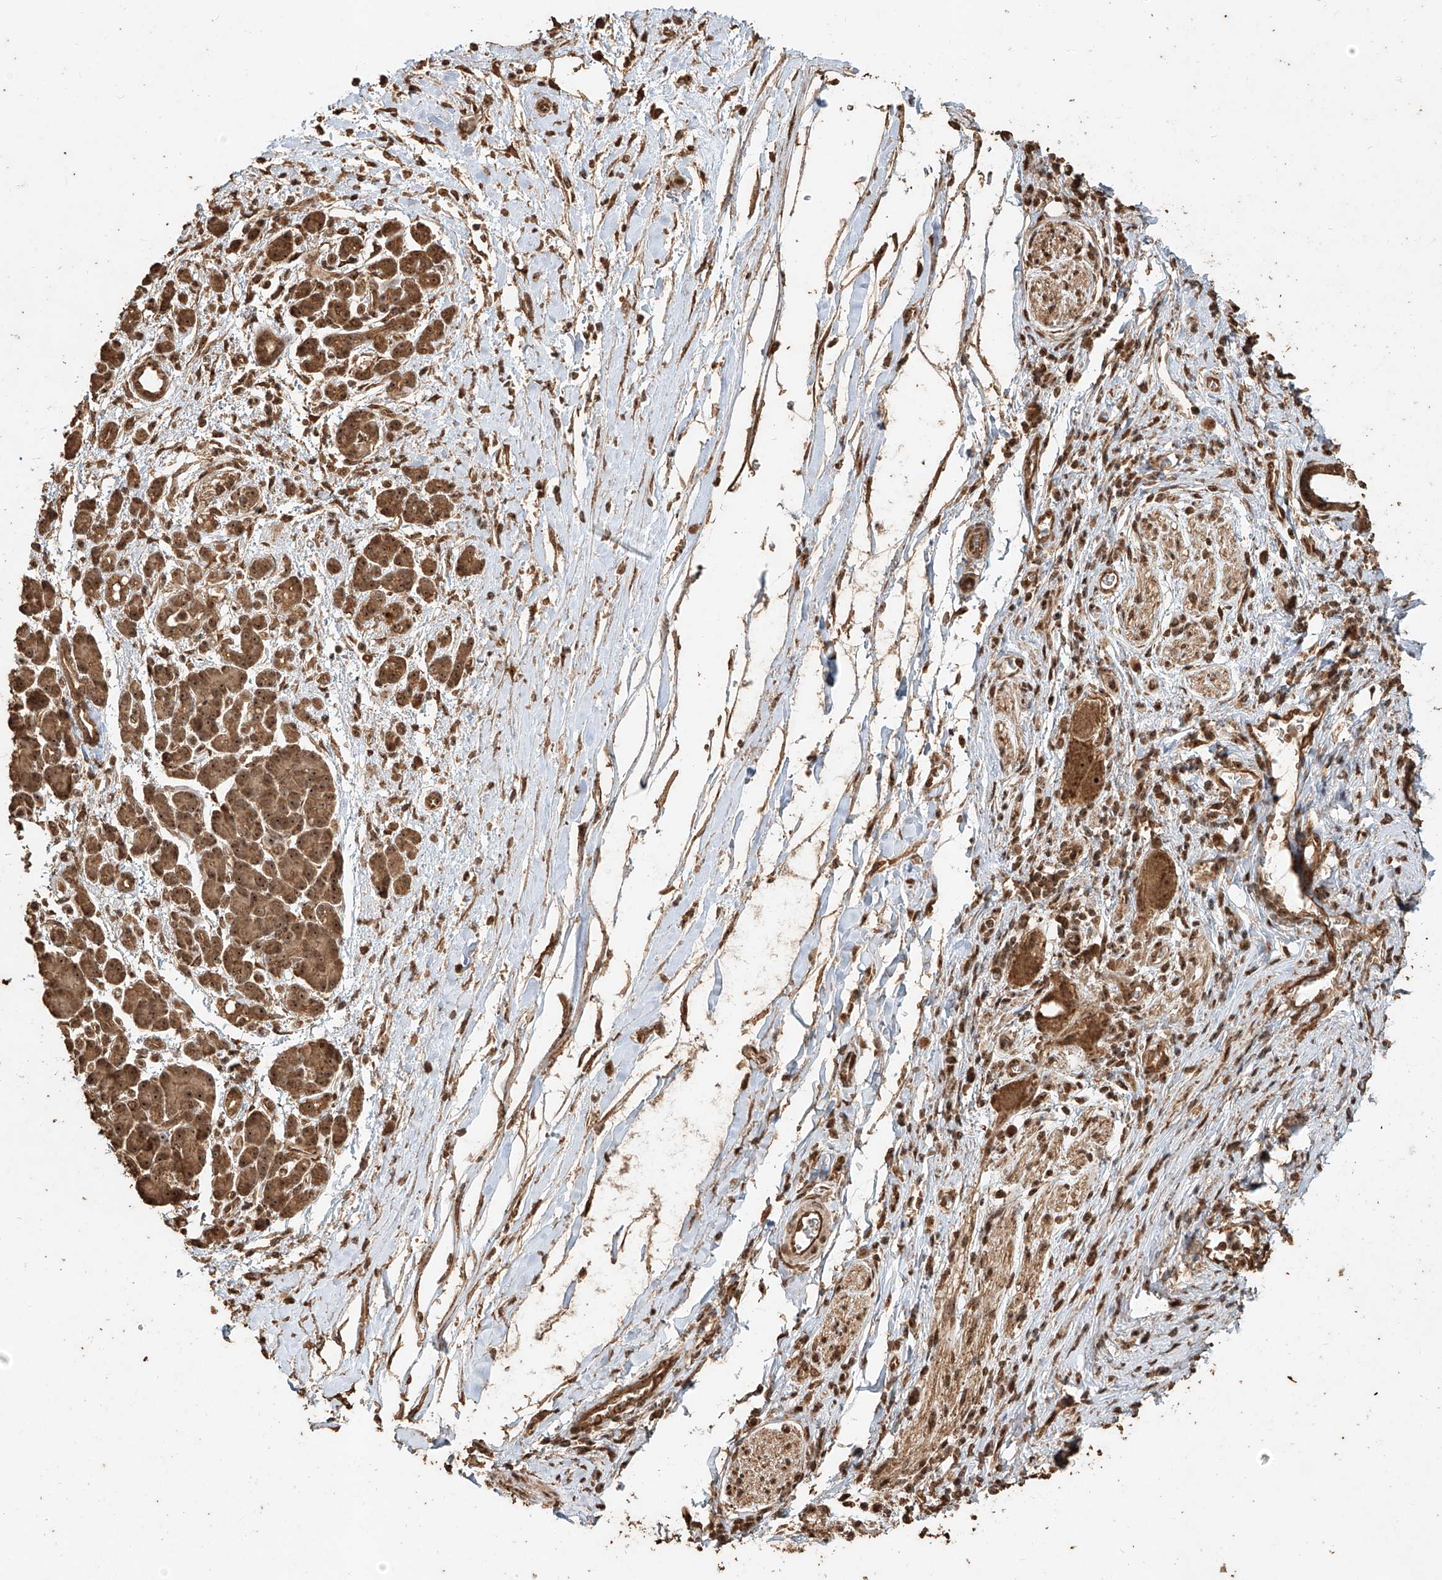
{"staining": {"intensity": "strong", "quantity": ">75%", "location": "cytoplasmic/membranous,nuclear"}, "tissue": "pancreatic cancer", "cell_type": "Tumor cells", "image_type": "cancer", "snomed": [{"axis": "morphology", "description": "Adenocarcinoma, NOS"}, {"axis": "topography", "description": "Pancreas"}], "caption": "A micrograph of pancreatic cancer stained for a protein demonstrates strong cytoplasmic/membranous and nuclear brown staining in tumor cells.", "gene": "ZNF660", "patient": {"sex": "female", "age": 72}}